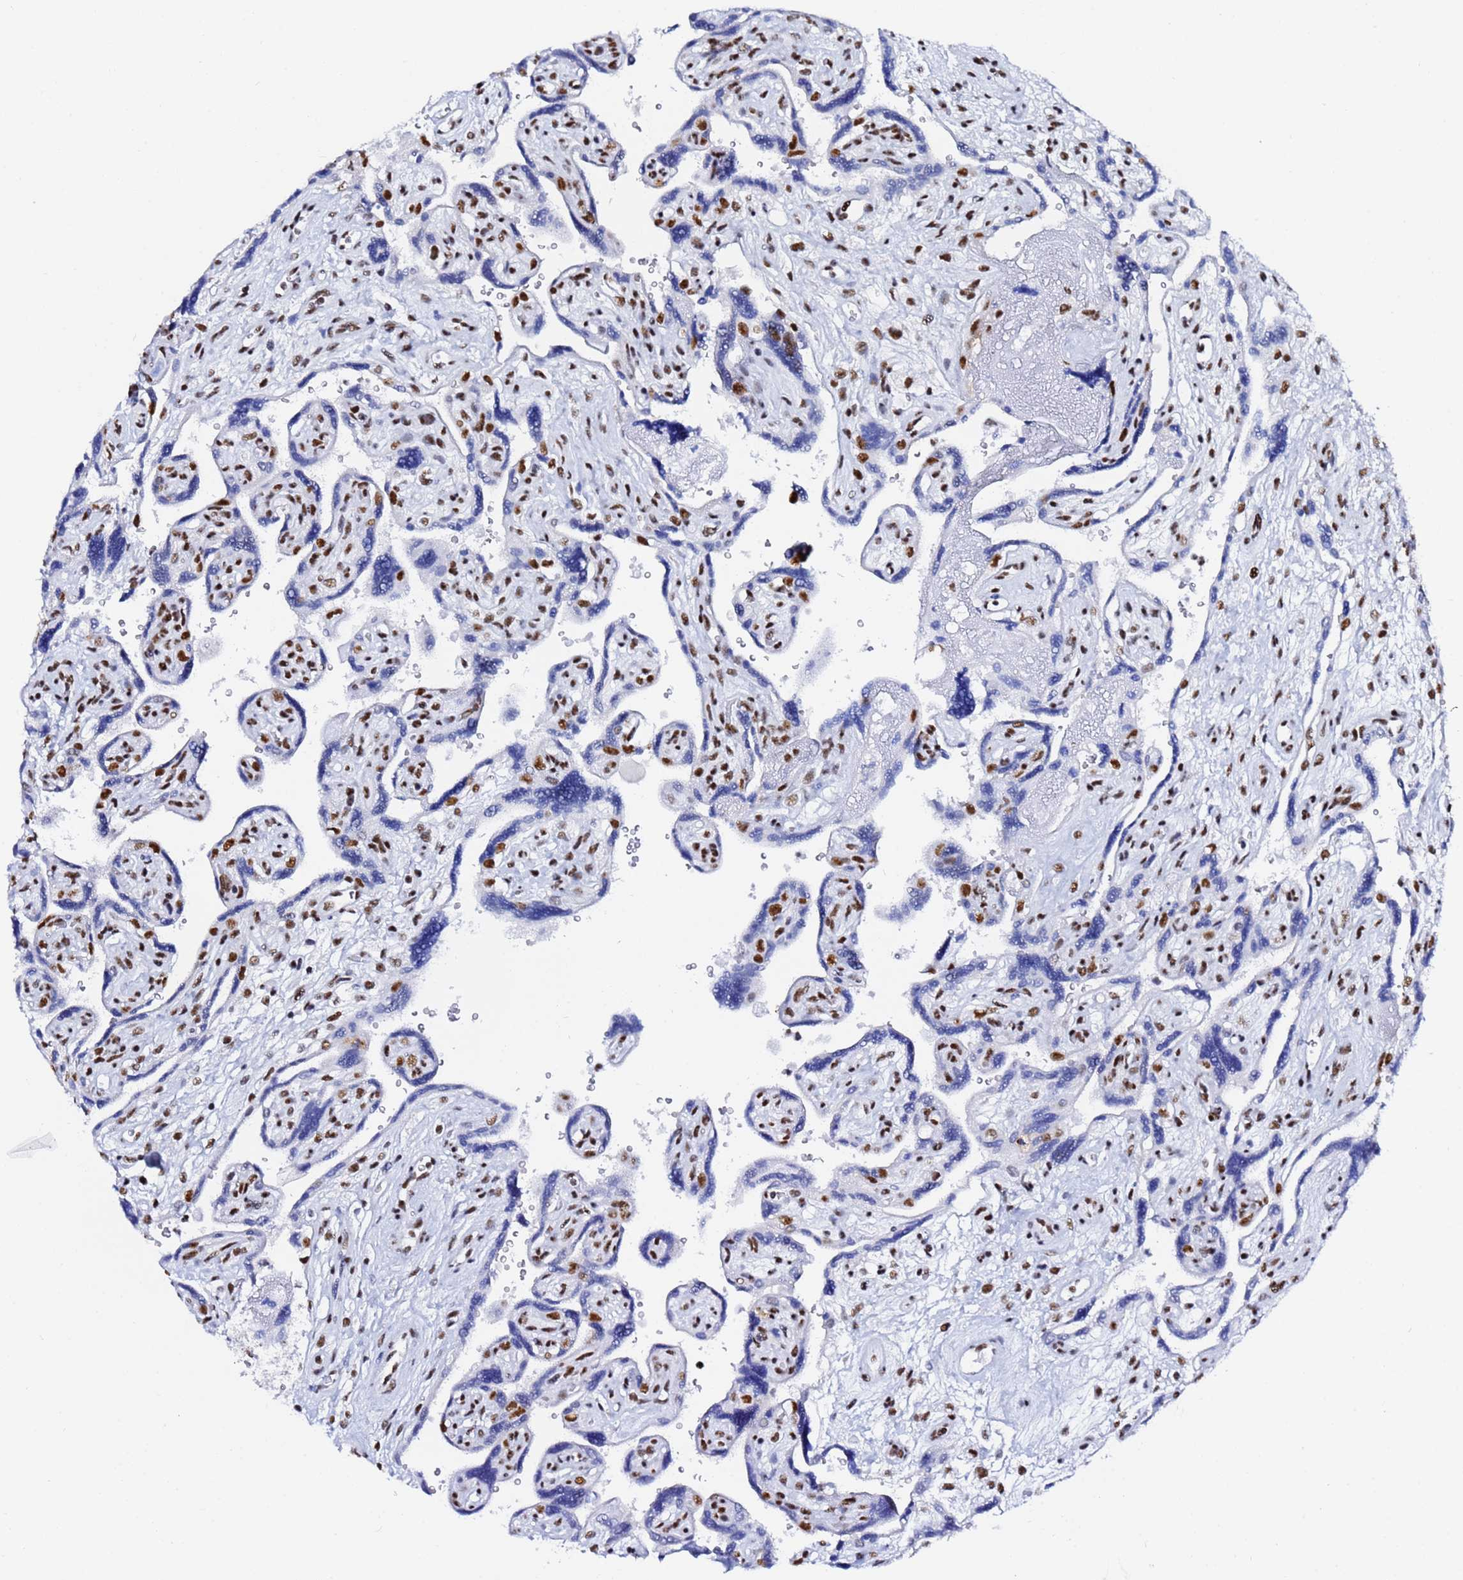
{"staining": {"intensity": "moderate", "quantity": "25%-75%", "location": "nuclear"}, "tissue": "placenta", "cell_type": "Decidual cells", "image_type": "normal", "snomed": [{"axis": "morphology", "description": "Normal tissue, NOS"}, {"axis": "topography", "description": "Placenta"}], "caption": "Unremarkable placenta reveals moderate nuclear expression in approximately 25%-75% of decidual cells, visualized by immunohistochemistry.", "gene": "SNRPA1", "patient": {"sex": "female", "age": 39}}